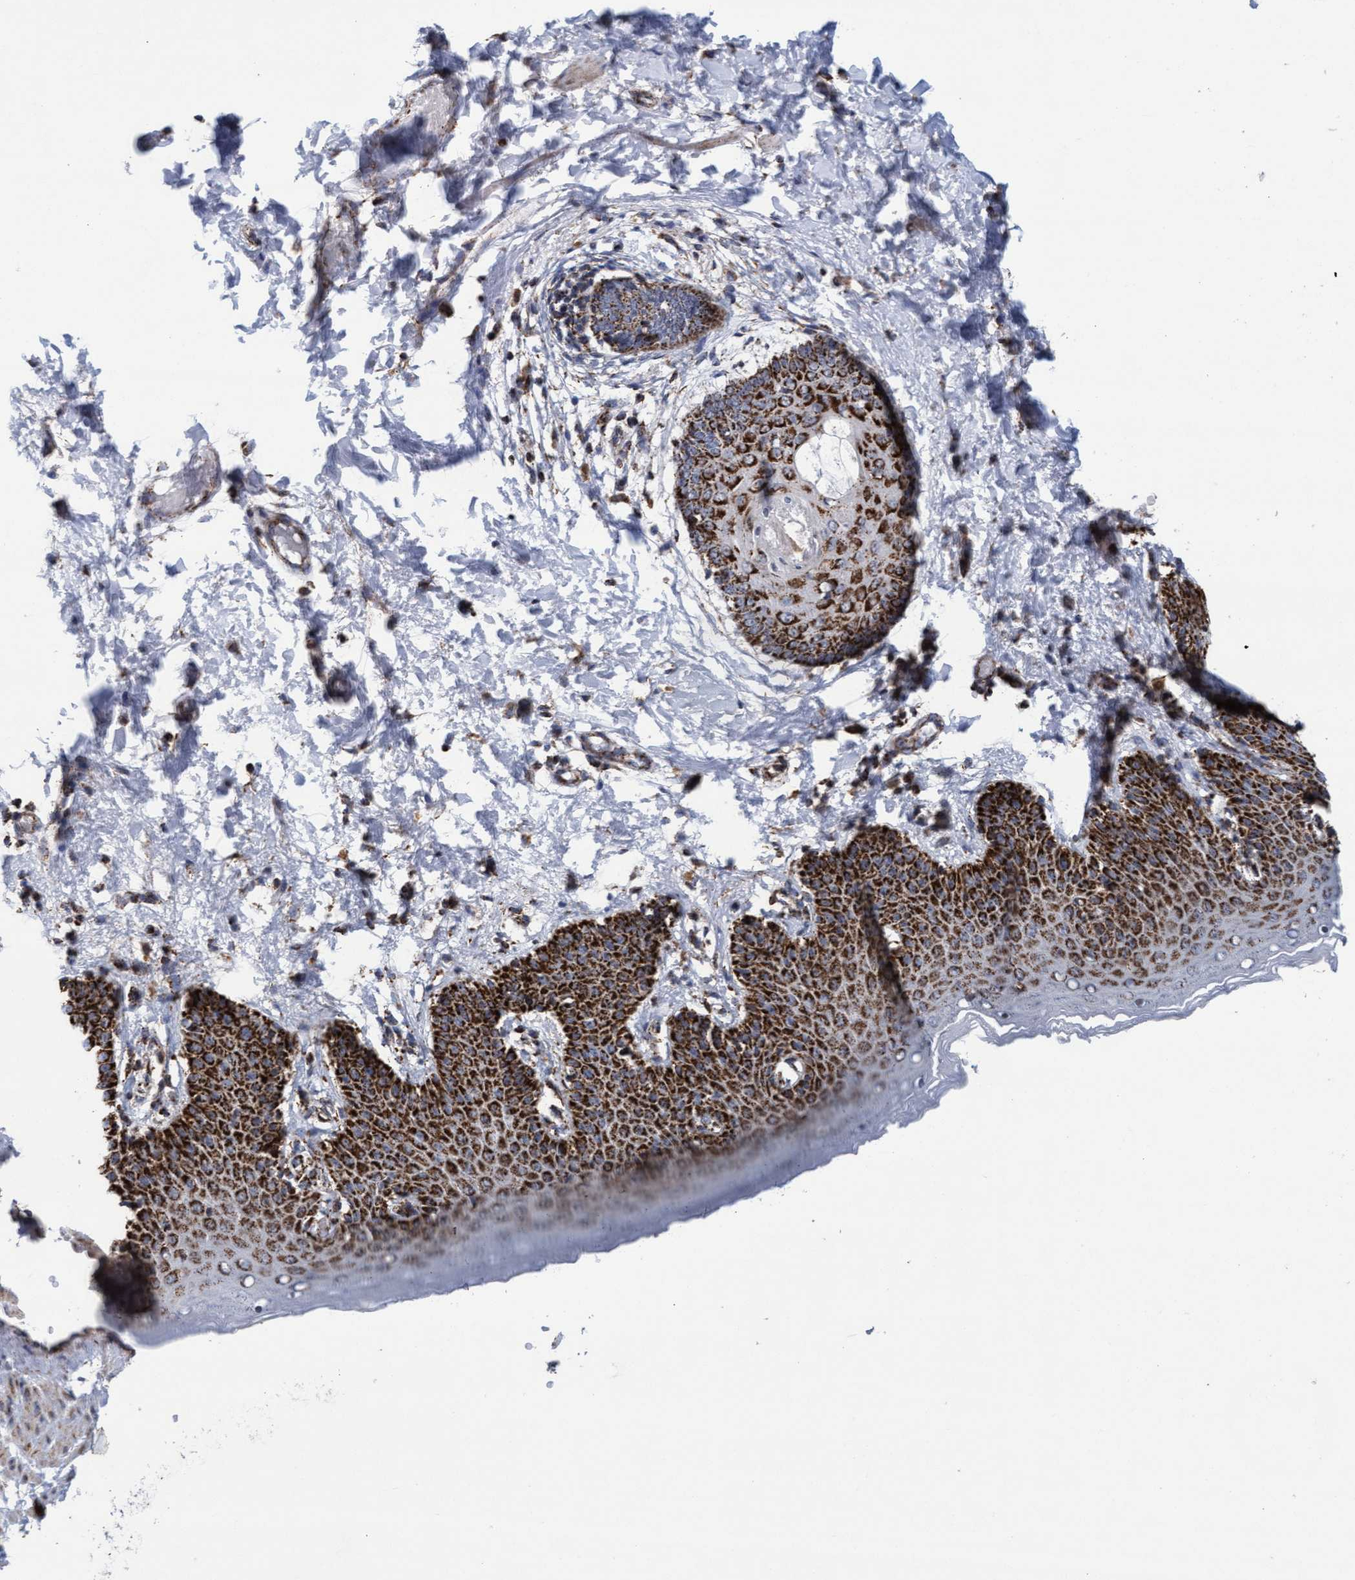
{"staining": {"intensity": "strong", "quantity": ">75%", "location": "cytoplasmic/membranous"}, "tissue": "skin", "cell_type": "Epidermal cells", "image_type": "normal", "snomed": [{"axis": "morphology", "description": "Normal tissue, NOS"}, {"axis": "topography", "description": "Vulva"}], "caption": "Immunohistochemical staining of normal human skin shows >75% levels of strong cytoplasmic/membranous protein positivity in about >75% of epidermal cells. (Stains: DAB (3,3'-diaminobenzidine) in brown, nuclei in blue, Microscopy: brightfield microscopy at high magnification).", "gene": "MRPL38", "patient": {"sex": "female", "age": 66}}